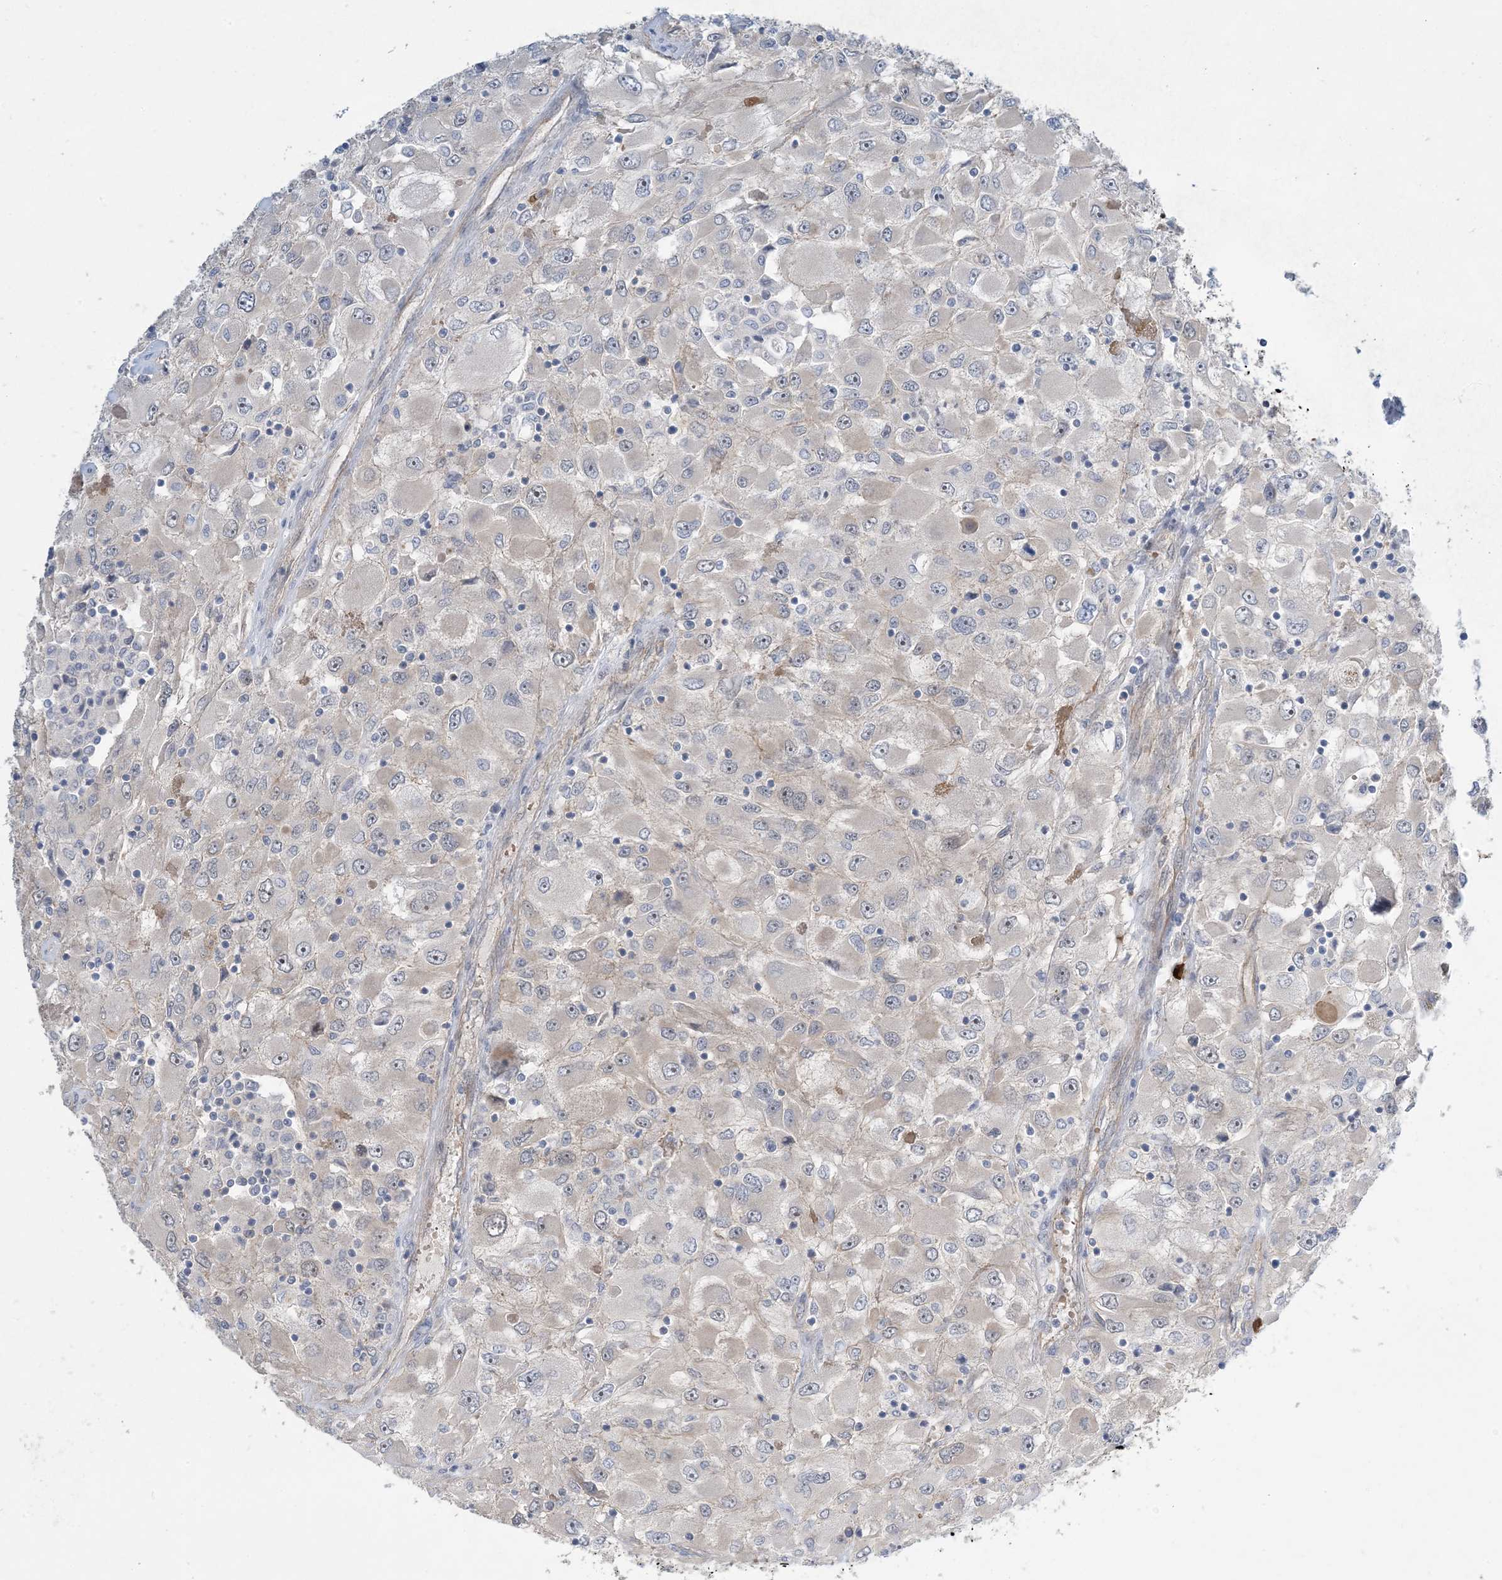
{"staining": {"intensity": "negative", "quantity": "none", "location": "none"}, "tissue": "renal cancer", "cell_type": "Tumor cells", "image_type": "cancer", "snomed": [{"axis": "morphology", "description": "Adenocarcinoma, NOS"}, {"axis": "topography", "description": "Kidney"}], "caption": "This is an IHC photomicrograph of renal cancer (adenocarcinoma). There is no expression in tumor cells.", "gene": "AOC1", "patient": {"sex": "female", "age": 52}}